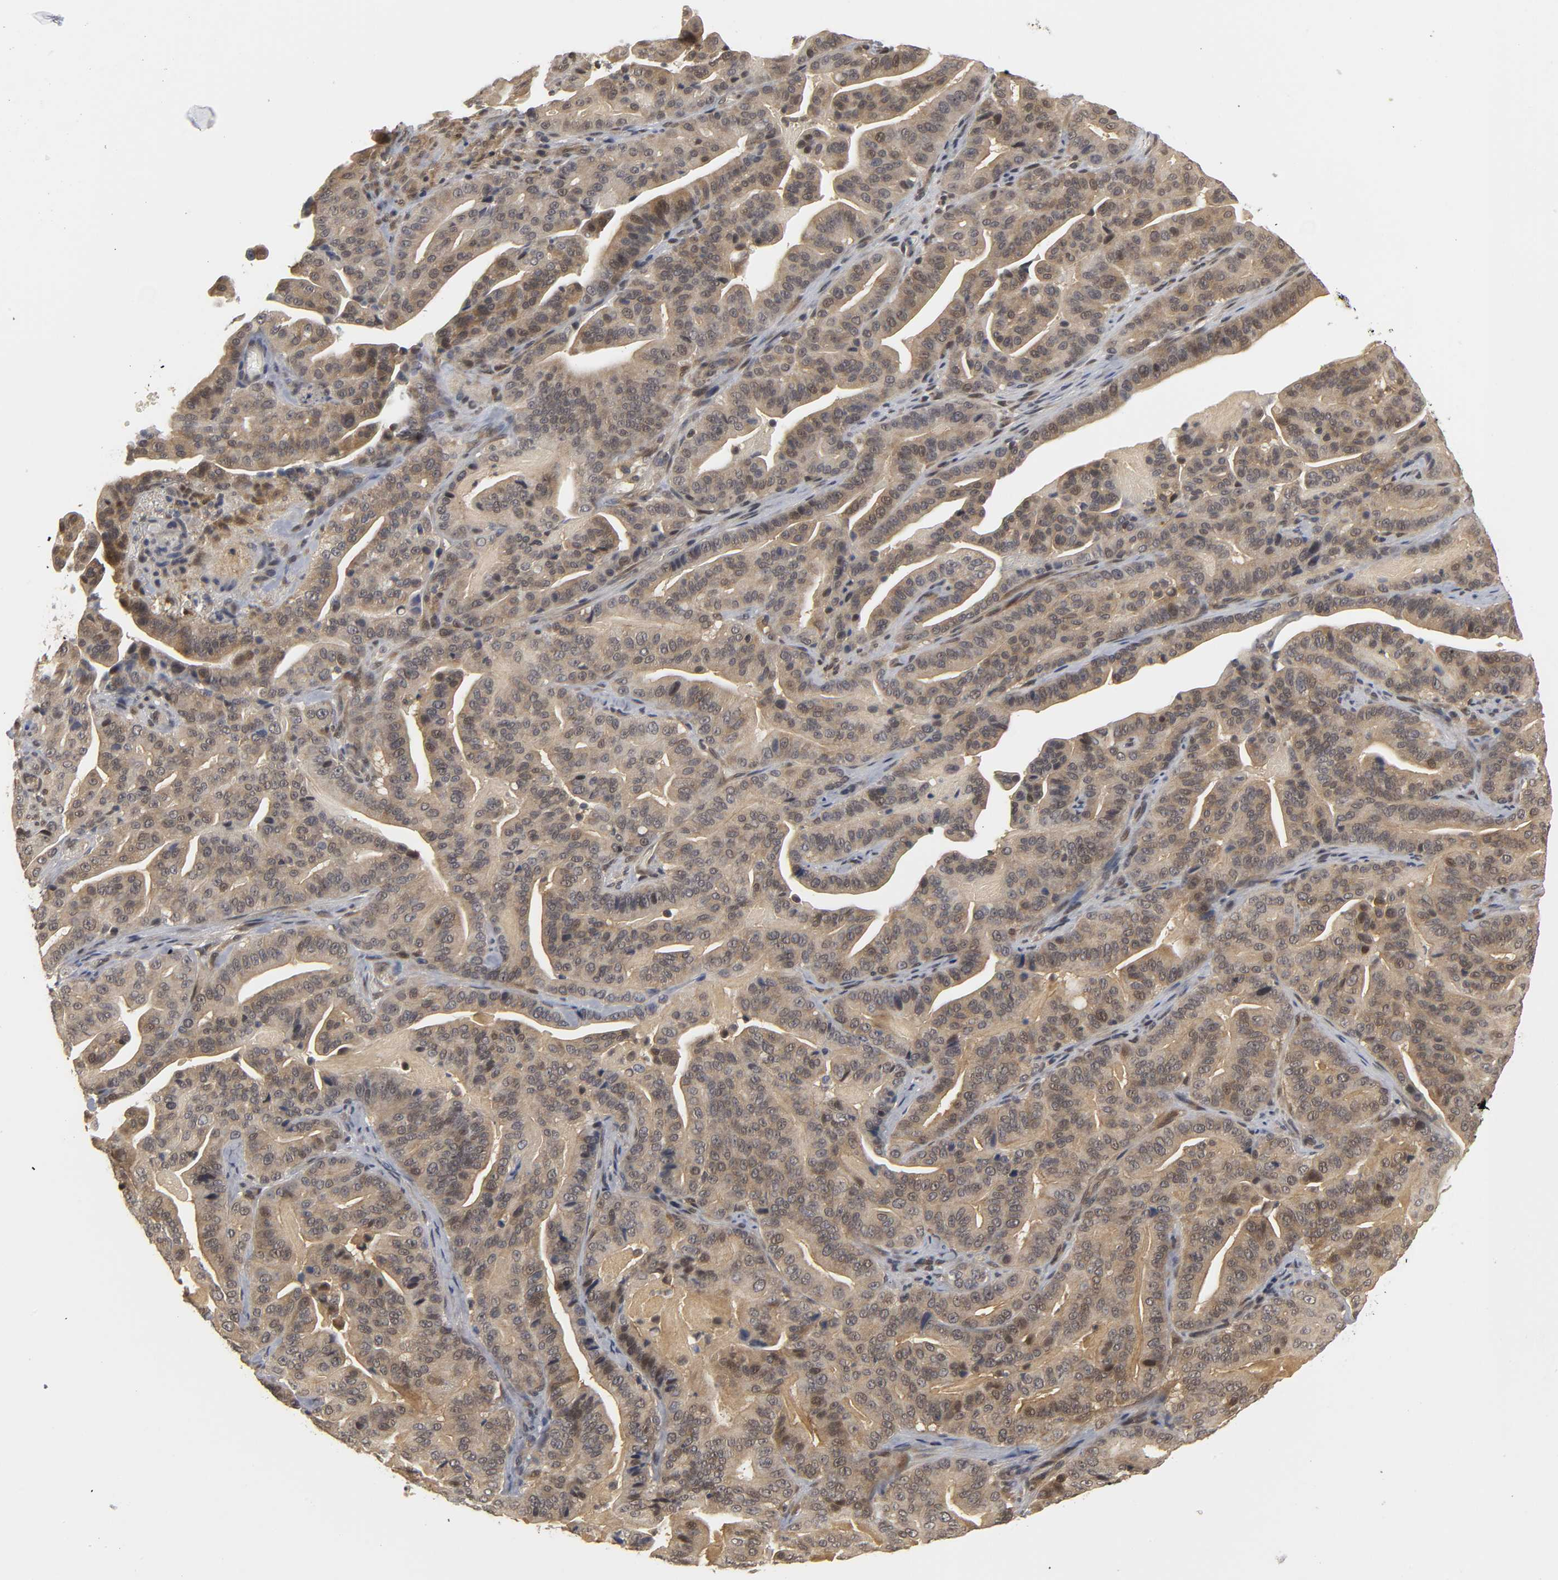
{"staining": {"intensity": "moderate", "quantity": ">75%", "location": "cytoplasmic/membranous,nuclear"}, "tissue": "pancreatic cancer", "cell_type": "Tumor cells", "image_type": "cancer", "snomed": [{"axis": "morphology", "description": "Adenocarcinoma, NOS"}, {"axis": "topography", "description": "Pancreas"}], "caption": "The image reveals immunohistochemical staining of pancreatic cancer (adenocarcinoma). There is moderate cytoplasmic/membranous and nuclear expression is present in approximately >75% of tumor cells.", "gene": "PARK7", "patient": {"sex": "male", "age": 63}}